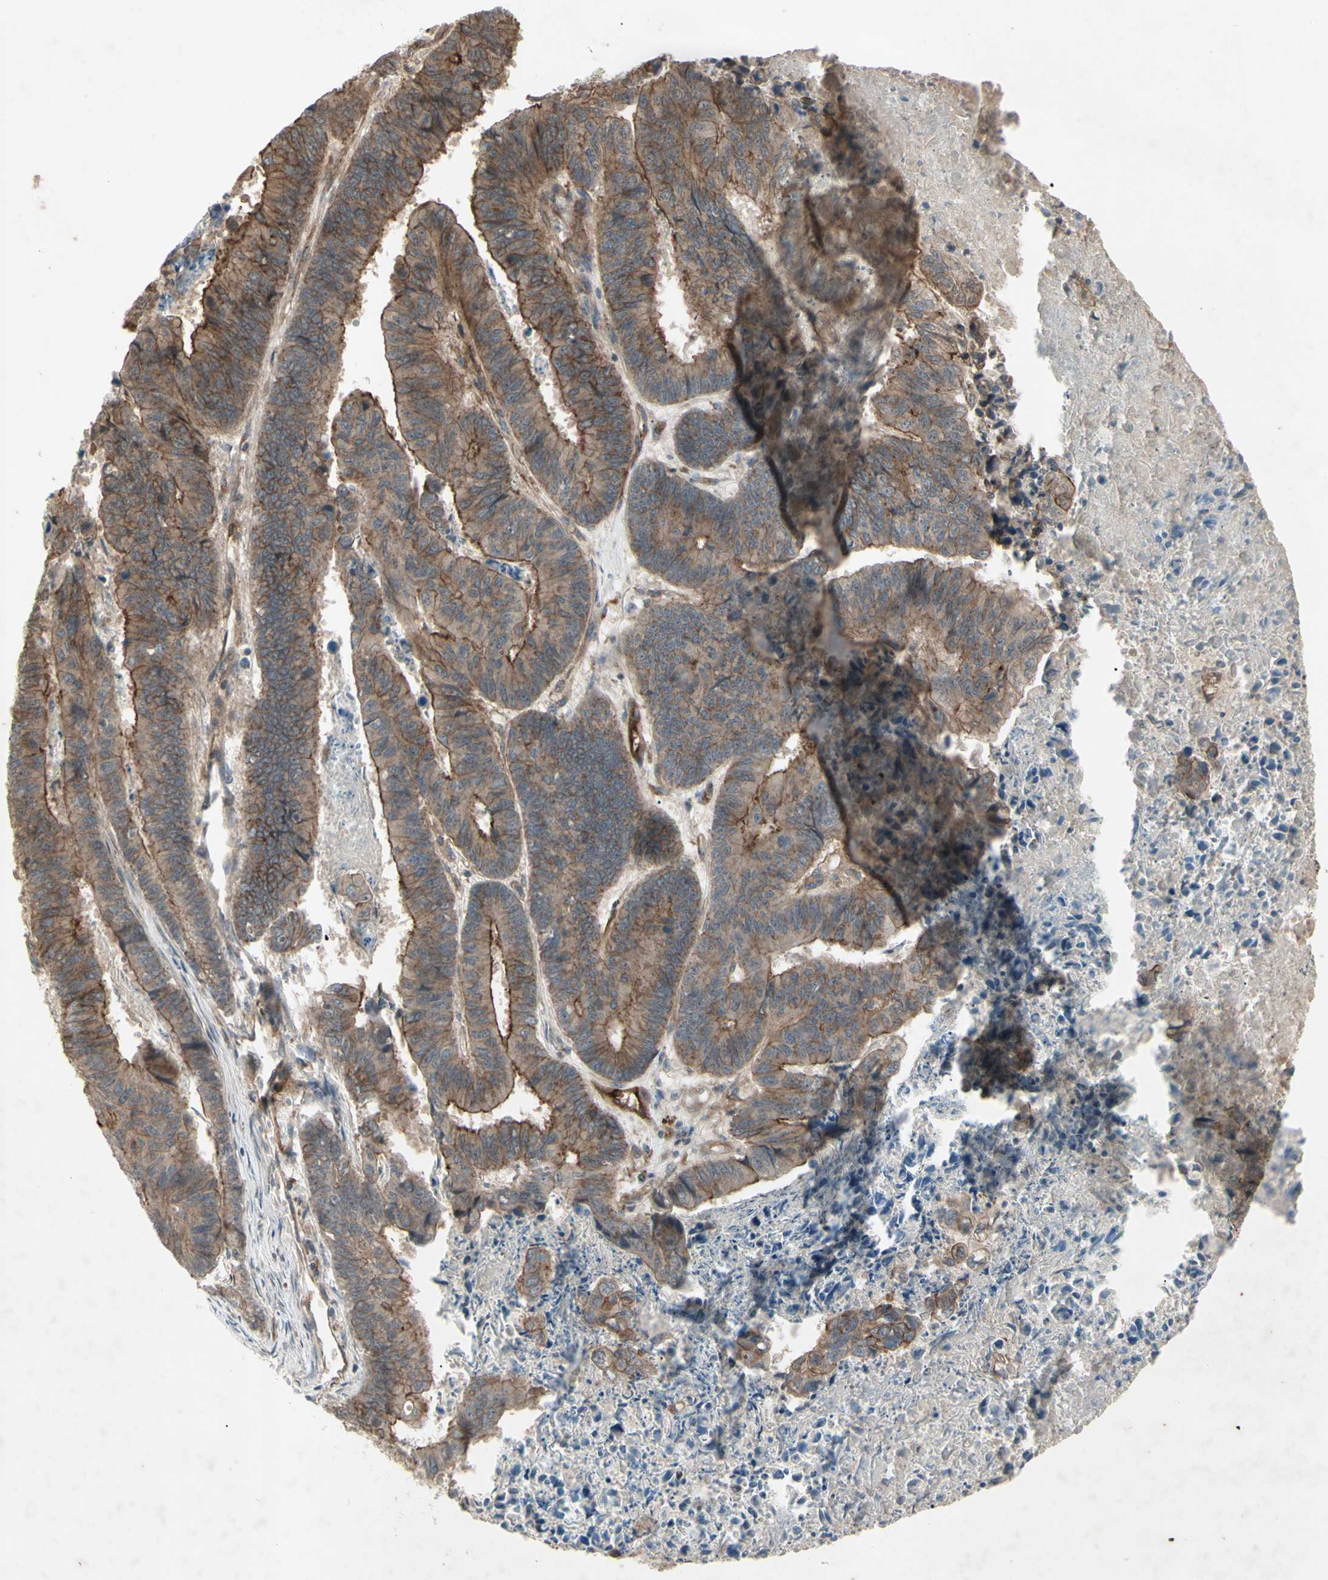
{"staining": {"intensity": "moderate", "quantity": "25%-75%", "location": "cytoplasmic/membranous"}, "tissue": "stomach cancer", "cell_type": "Tumor cells", "image_type": "cancer", "snomed": [{"axis": "morphology", "description": "Adenocarcinoma, NOS"}, {"axis": "topography", "description": "Stomach, lower"}], "caption": "Adenocarcinoma (stomach) stained with a protein marker reveals moderate staining in tumor cells.", "gene": "JAG1", "patient": {"sex": "male", "age": 77}}